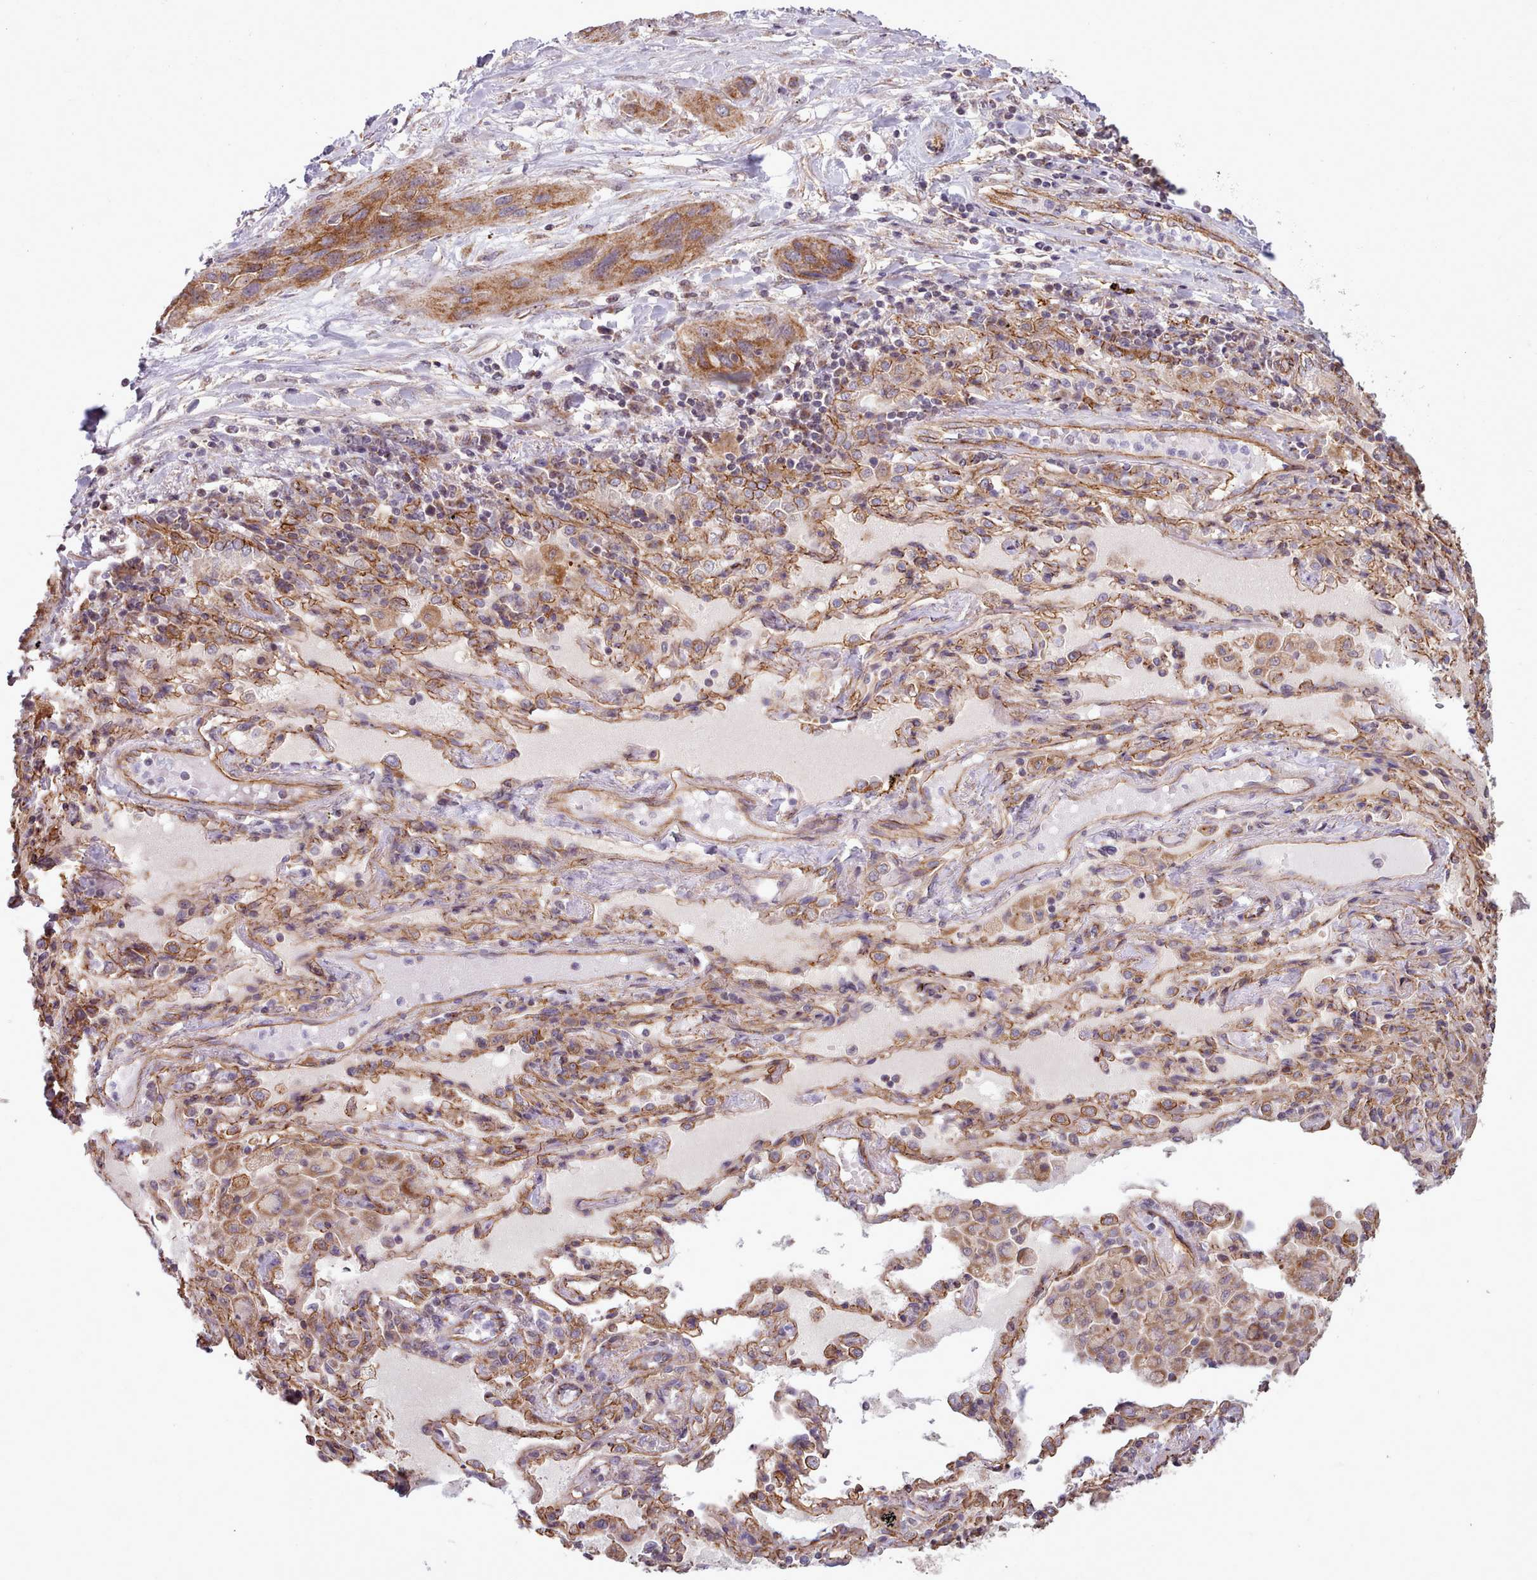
{"staining": {"intensity": "moderate", "quantity": ">75%", "location": "cytoplasmic/membranous"}, "tissue": "lung cancer", "cell_type": "Tumor cells", "image_type": "cancer", "snomed": [{"axis": "morphology", "description": "Squamous cell carcinoma, NOS"}, {"axis": "topography", "description": "Lung"}], "caption": "Protein staining by IHC exhibits moderate cytoplasmic/membranous expression in approximately >75% of tumor cells in squamous cell carcinoma (lung). (DAB IHC with brightfield microscopy, high magnification).", "gene": "MRPL46", "patient": {"sex": "female", "age": 70}}